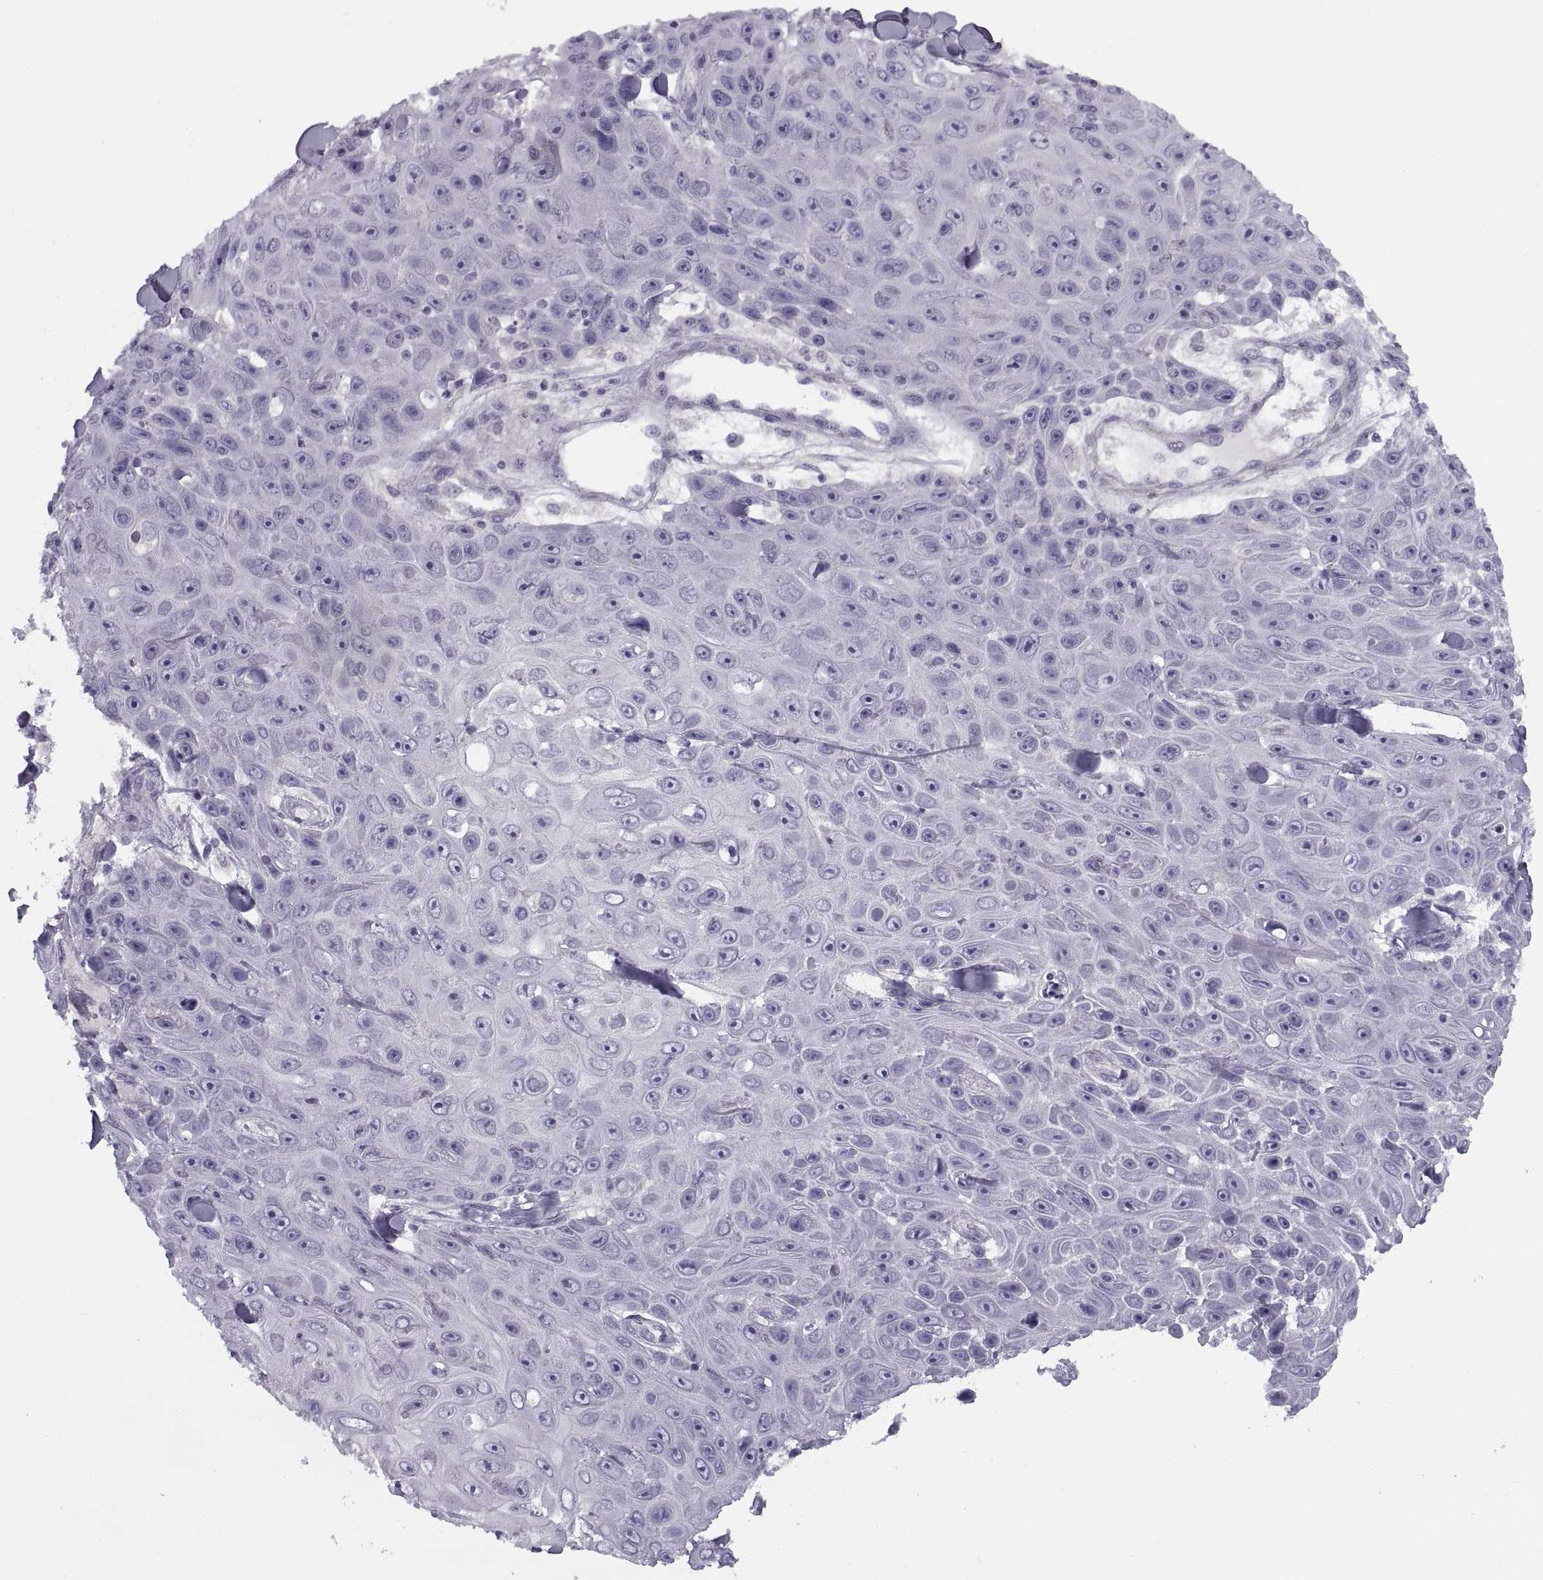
{"staining": {"intensity": "negative", "quantity": "none", "location": "none"}, "tissue": "skin cancer", "cell_type": "Tumor cells", "image_type": "cancer", "snomed": [{"axis": "morphology", "description": "Squamous cell carcinoma, NOS"}, {"axis": "topography", "description": "Skin"}], "caption": "An image of skin cancer stained for a protein displays no brown staining in tumor cells.", "gene": "BSPH1", "patient": {"sex": "male", "age": 82}}